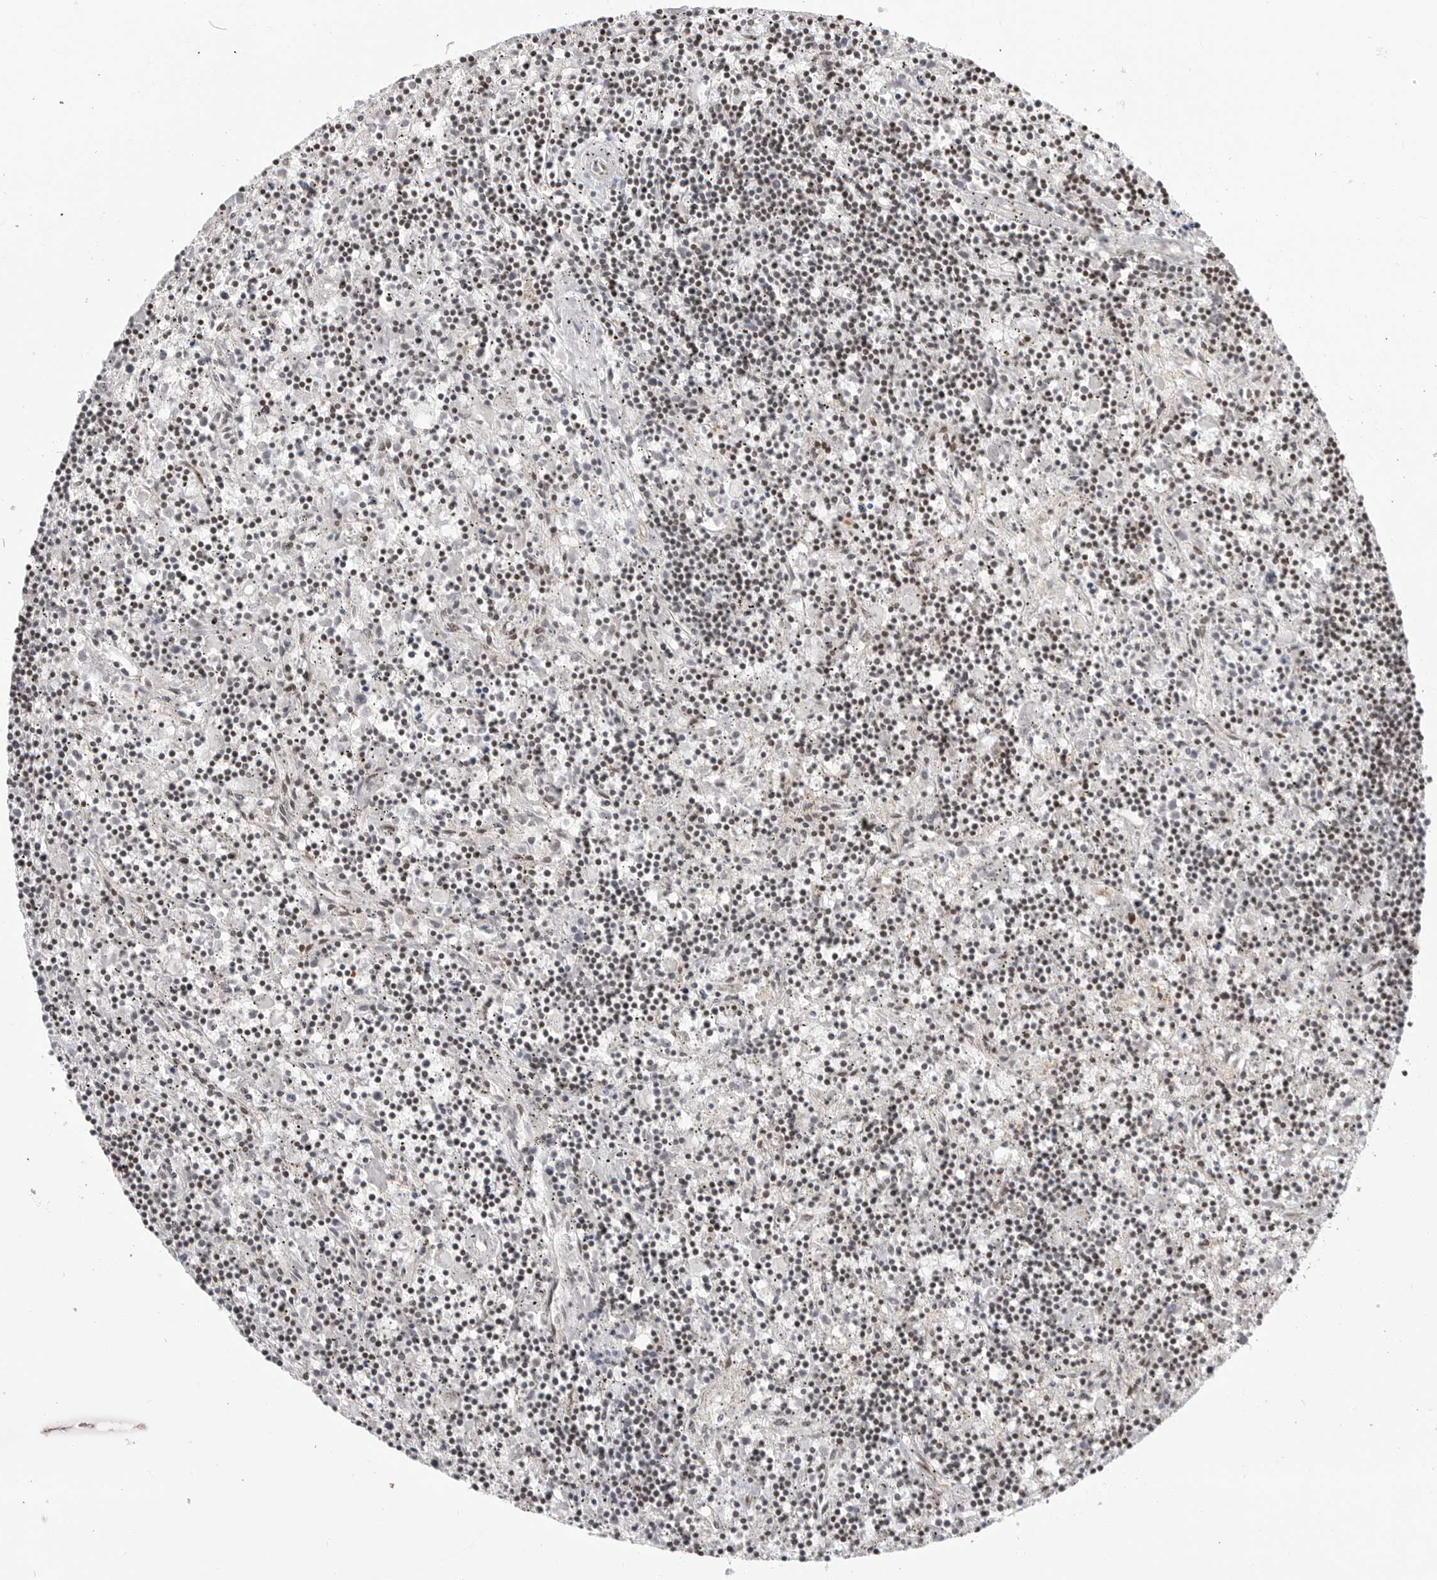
{"staining": {"intensity": "weak", "quantity": "25%-75%", "location": "nuclear"}, "tissue": "lymphoma", "cell_type": "Tumor cells", "image_type": "cancer", "snomed": [{"axis": "morphology", "description": "Malignant lymphoma, non-Hodgkin's type, Low grade"}, {"axis": "topography", "description": "Spleen"}], "caption": "DAB (3,3'-diaminobenzidine) immunohistochemical staining of human low-grade malignant lymphoma, non-Hodgkin's type demonstrates weak nuclear protein positivity in about 25%-75% of tumor cells.", "gene": "C8orf33", "patient": {"sex": "male", "age": 76}}